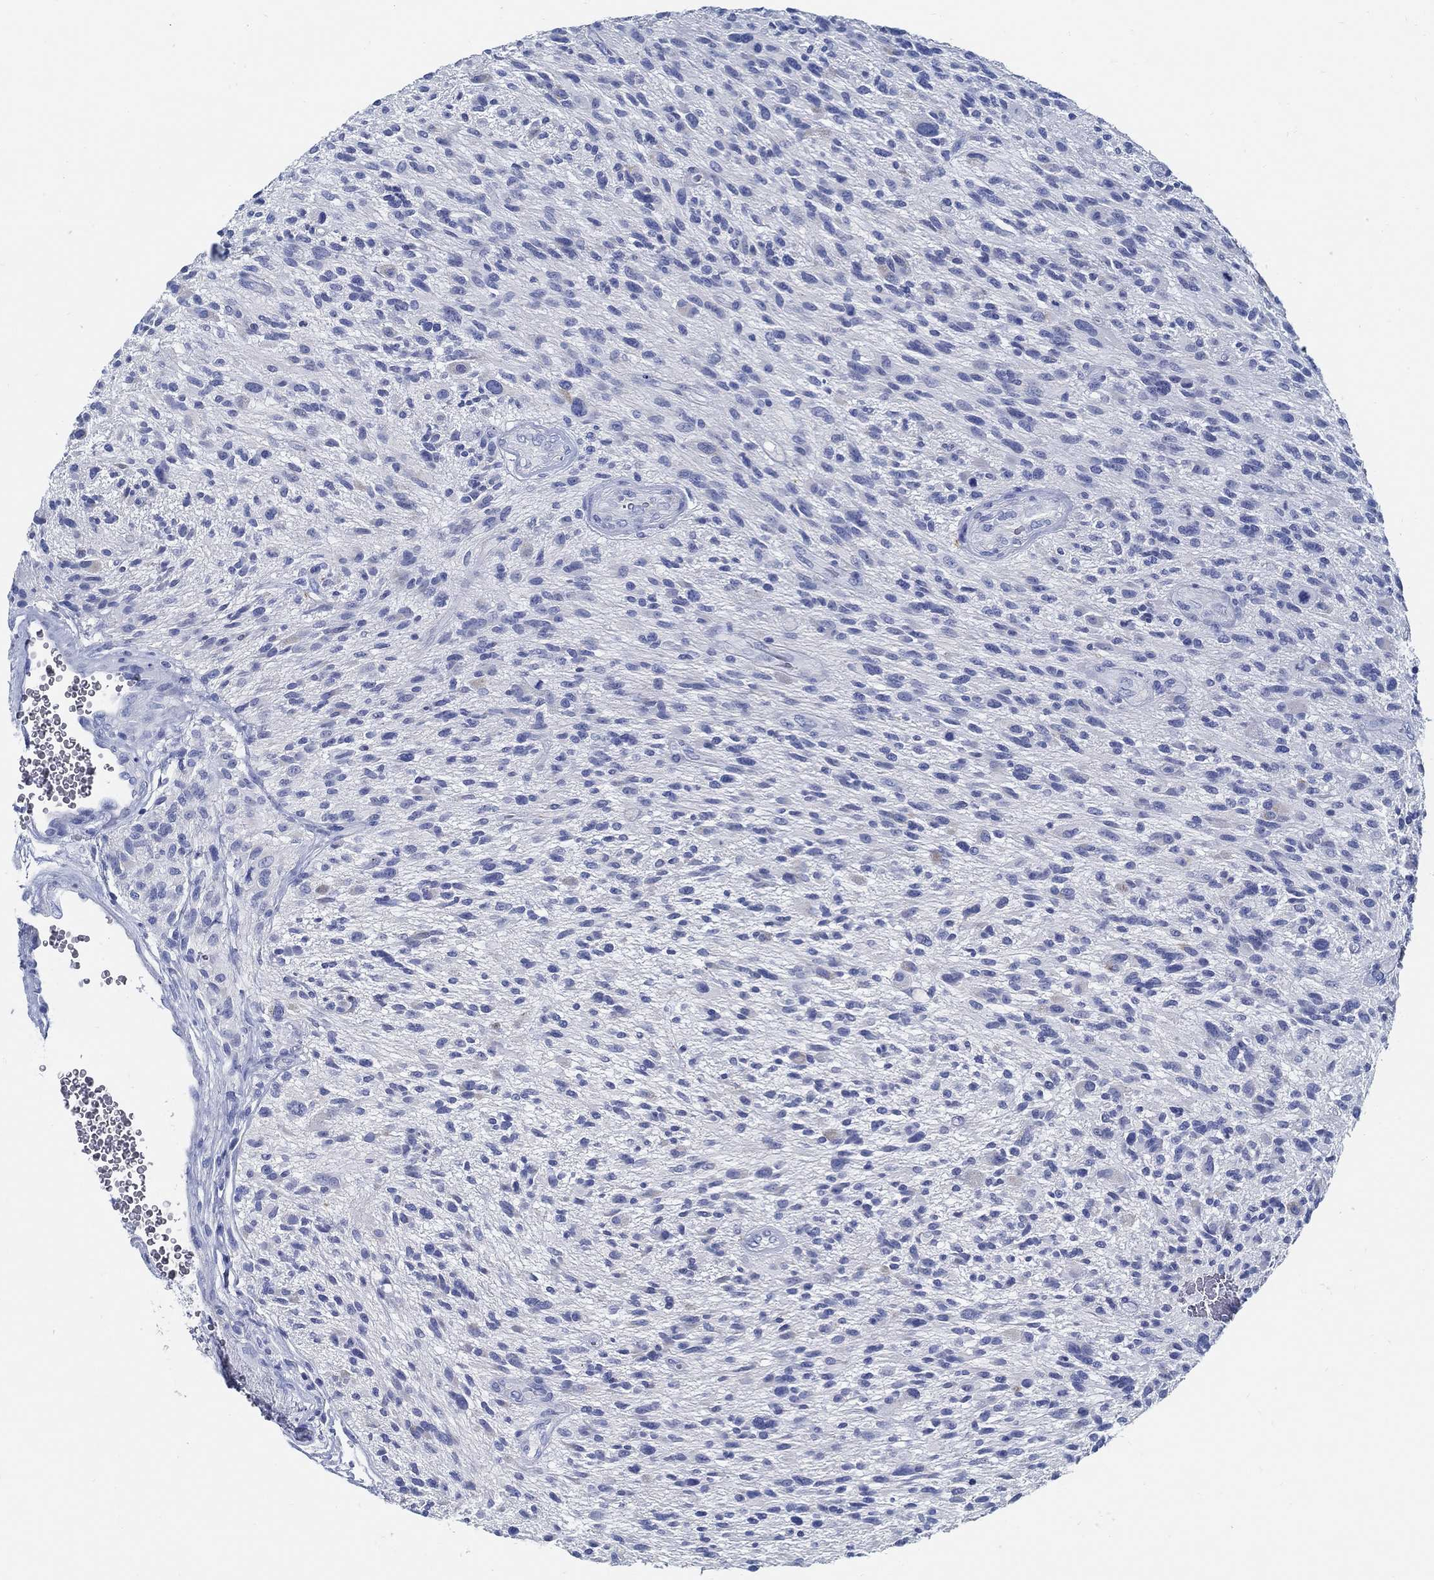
{"staining": {"intensity": "negative", "quantity": "none", "location": "none"}, "tissue": "glioma", "cell_type": "Tumor cells", "image_type": "cancer", "snomed": [{"axis": "morphology", "description": "Glioma, malignant, High grade"}, {"axis": "topography", "description": "Brain"}], "caption": "High-grade glioma (malignant) was stained to show a protein in brown. There is no significant staining in tumor cells.", "gene": "SLC45A1", "patient": {"sex": "male", "age": 47}}